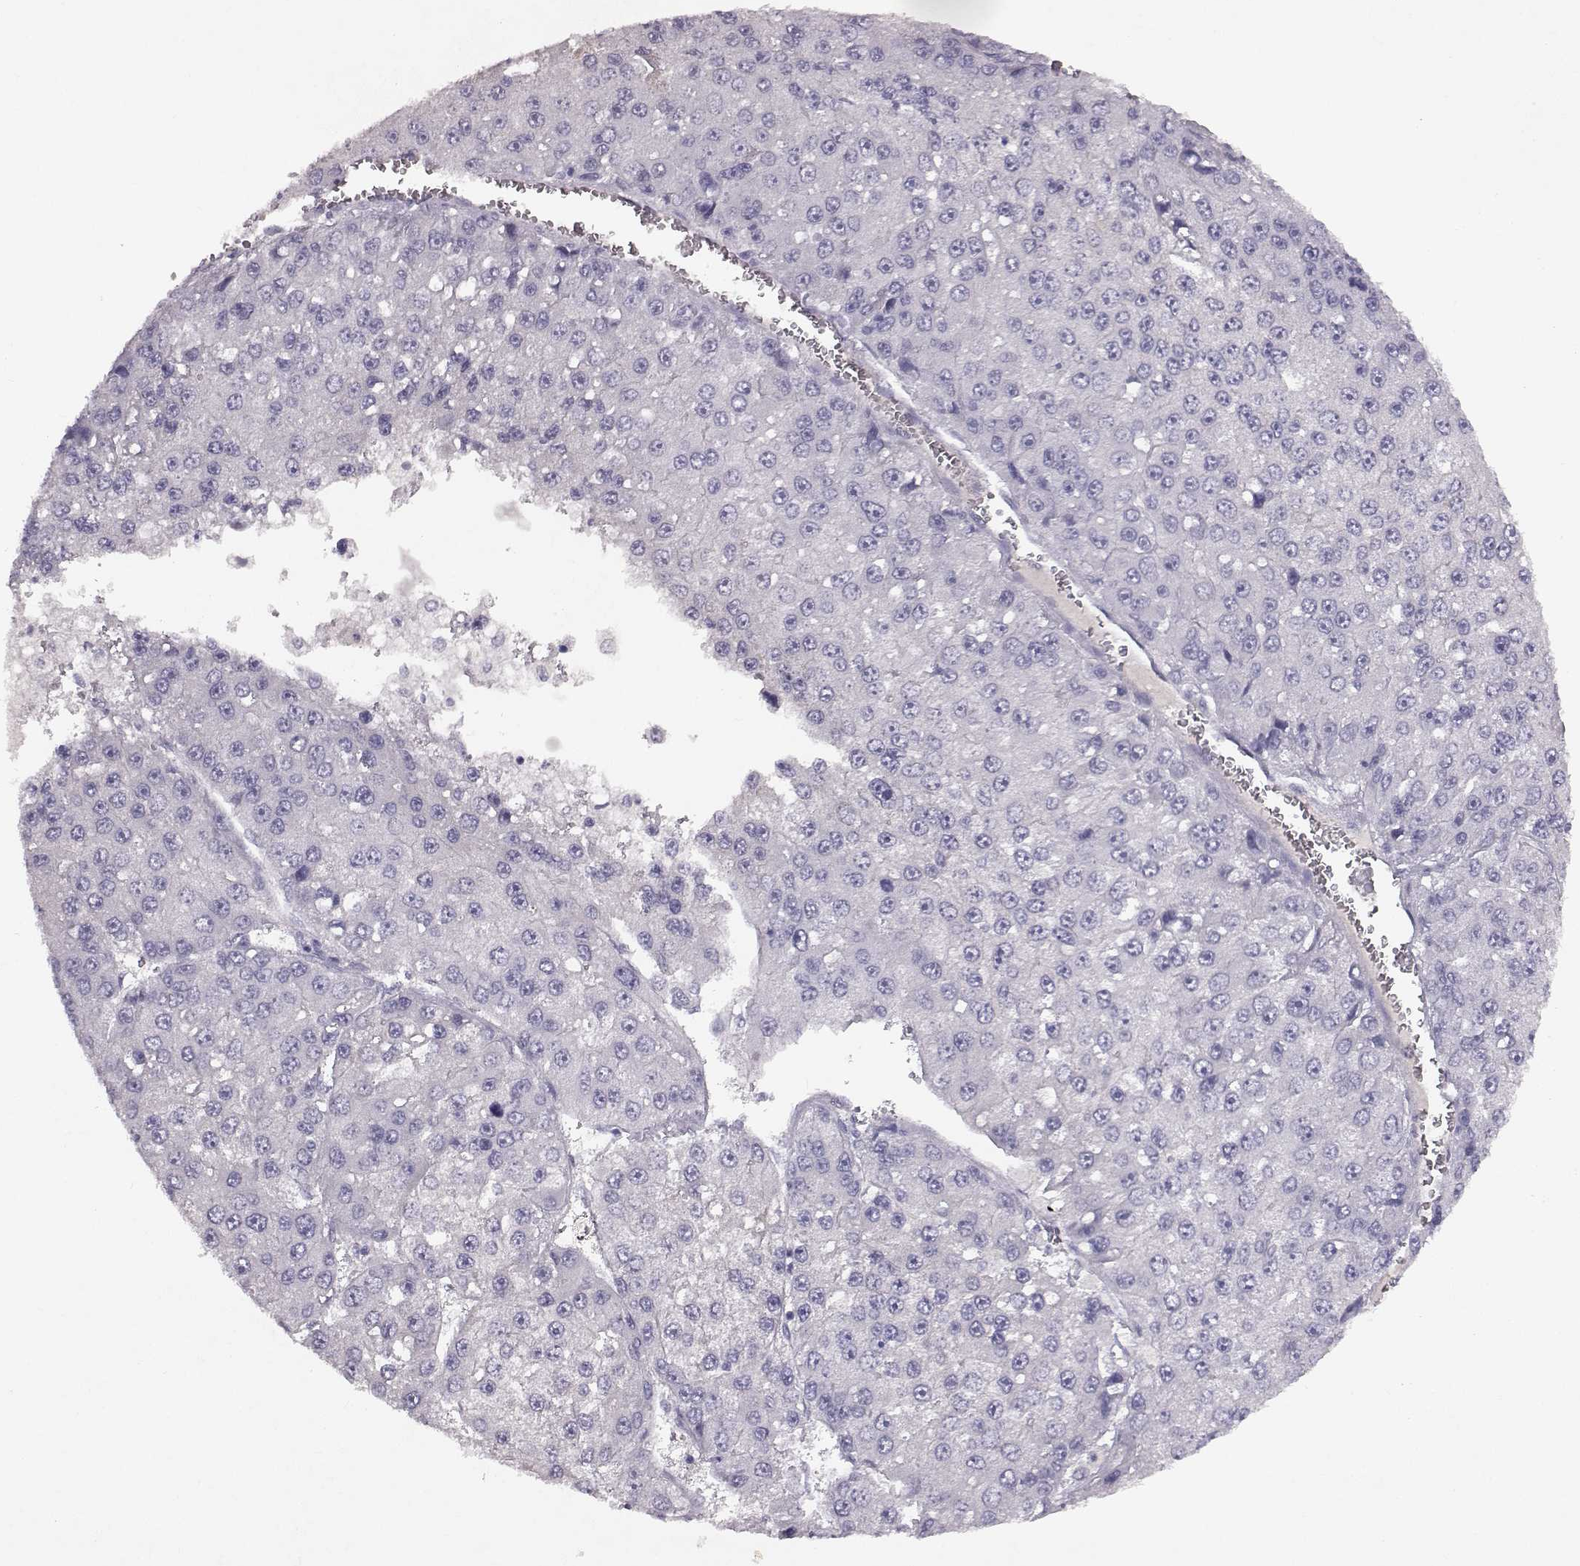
{"staining": {"intensity": "negative", "quantity": "none", "location": "none"}, "tissue": "liver cancer", "cell_type": "Tumor cells", "image_type": "cancer", "snomed": [{"axis": "morphology", "description": "Carcinoma, Hepatocellular, NOS"}, {"axis": "topography", "description": "Liver"}], "caption": "The IHC histopathology image has no significant expression in tumor cells of hepatocellular carcinoma (liver) tissue.", "gene": "SPAG17", "patient": {"sex": "female", "age": 73}}